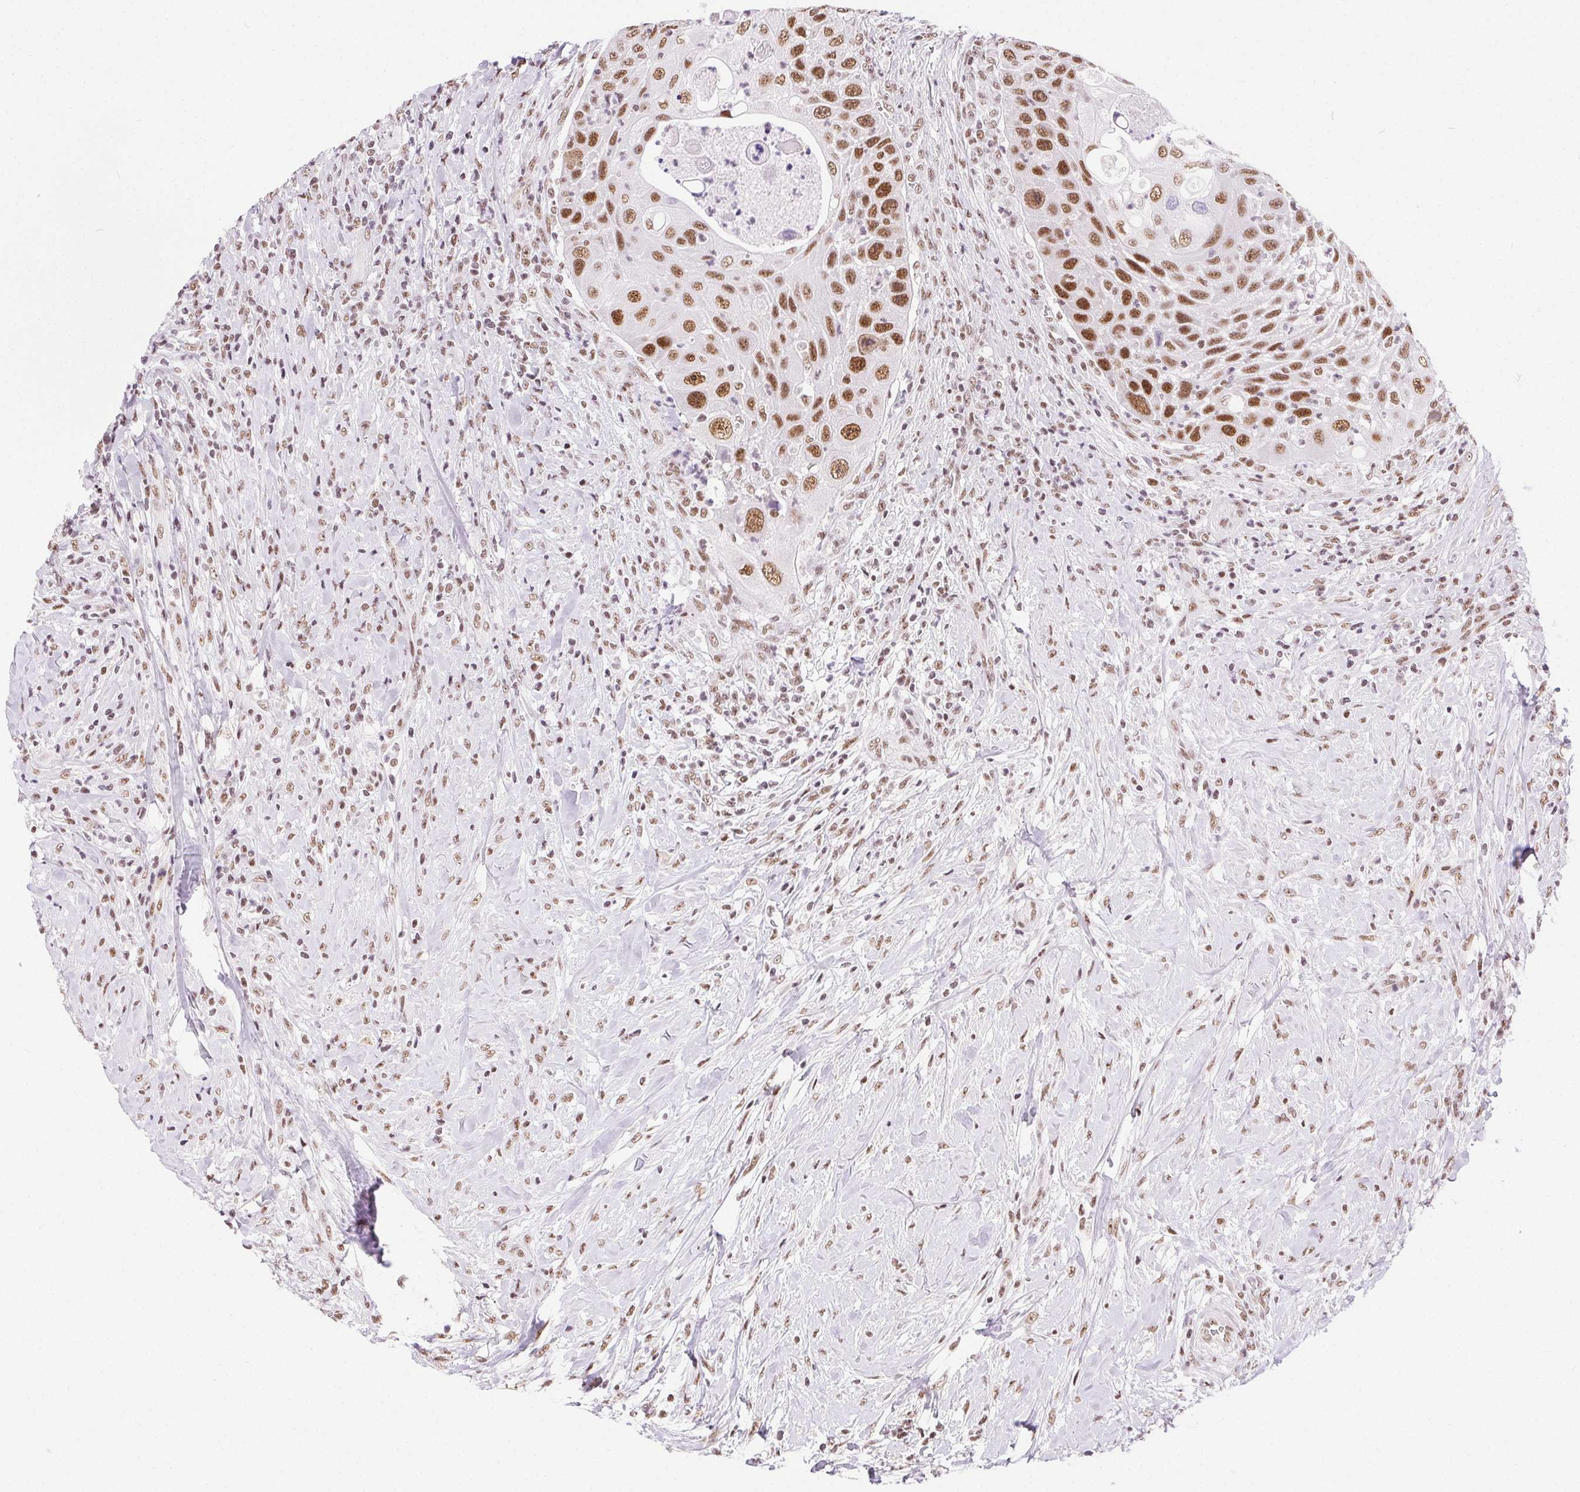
{"staining": {"intensity": "strong", "quantity": ">75%", "location": "nuclear"}, "tissue": "head and neck cancer", "cell_type": "Tumor cells", "image_type": "cancer", "snomed": [{"axis": "morphology", "description": "Squamous cell carcinoma, NOS"}, {"axis": "topography", "description": "Head-Neck"}], "caption": "Approximately >75% of tumor cells in human head and neck cancer exhibit strong nuclear protein positivity as visualized by brown immunohistochemical staining.", "gene": "TRA2B", "patient": {"sex": "male", "age": 69}}